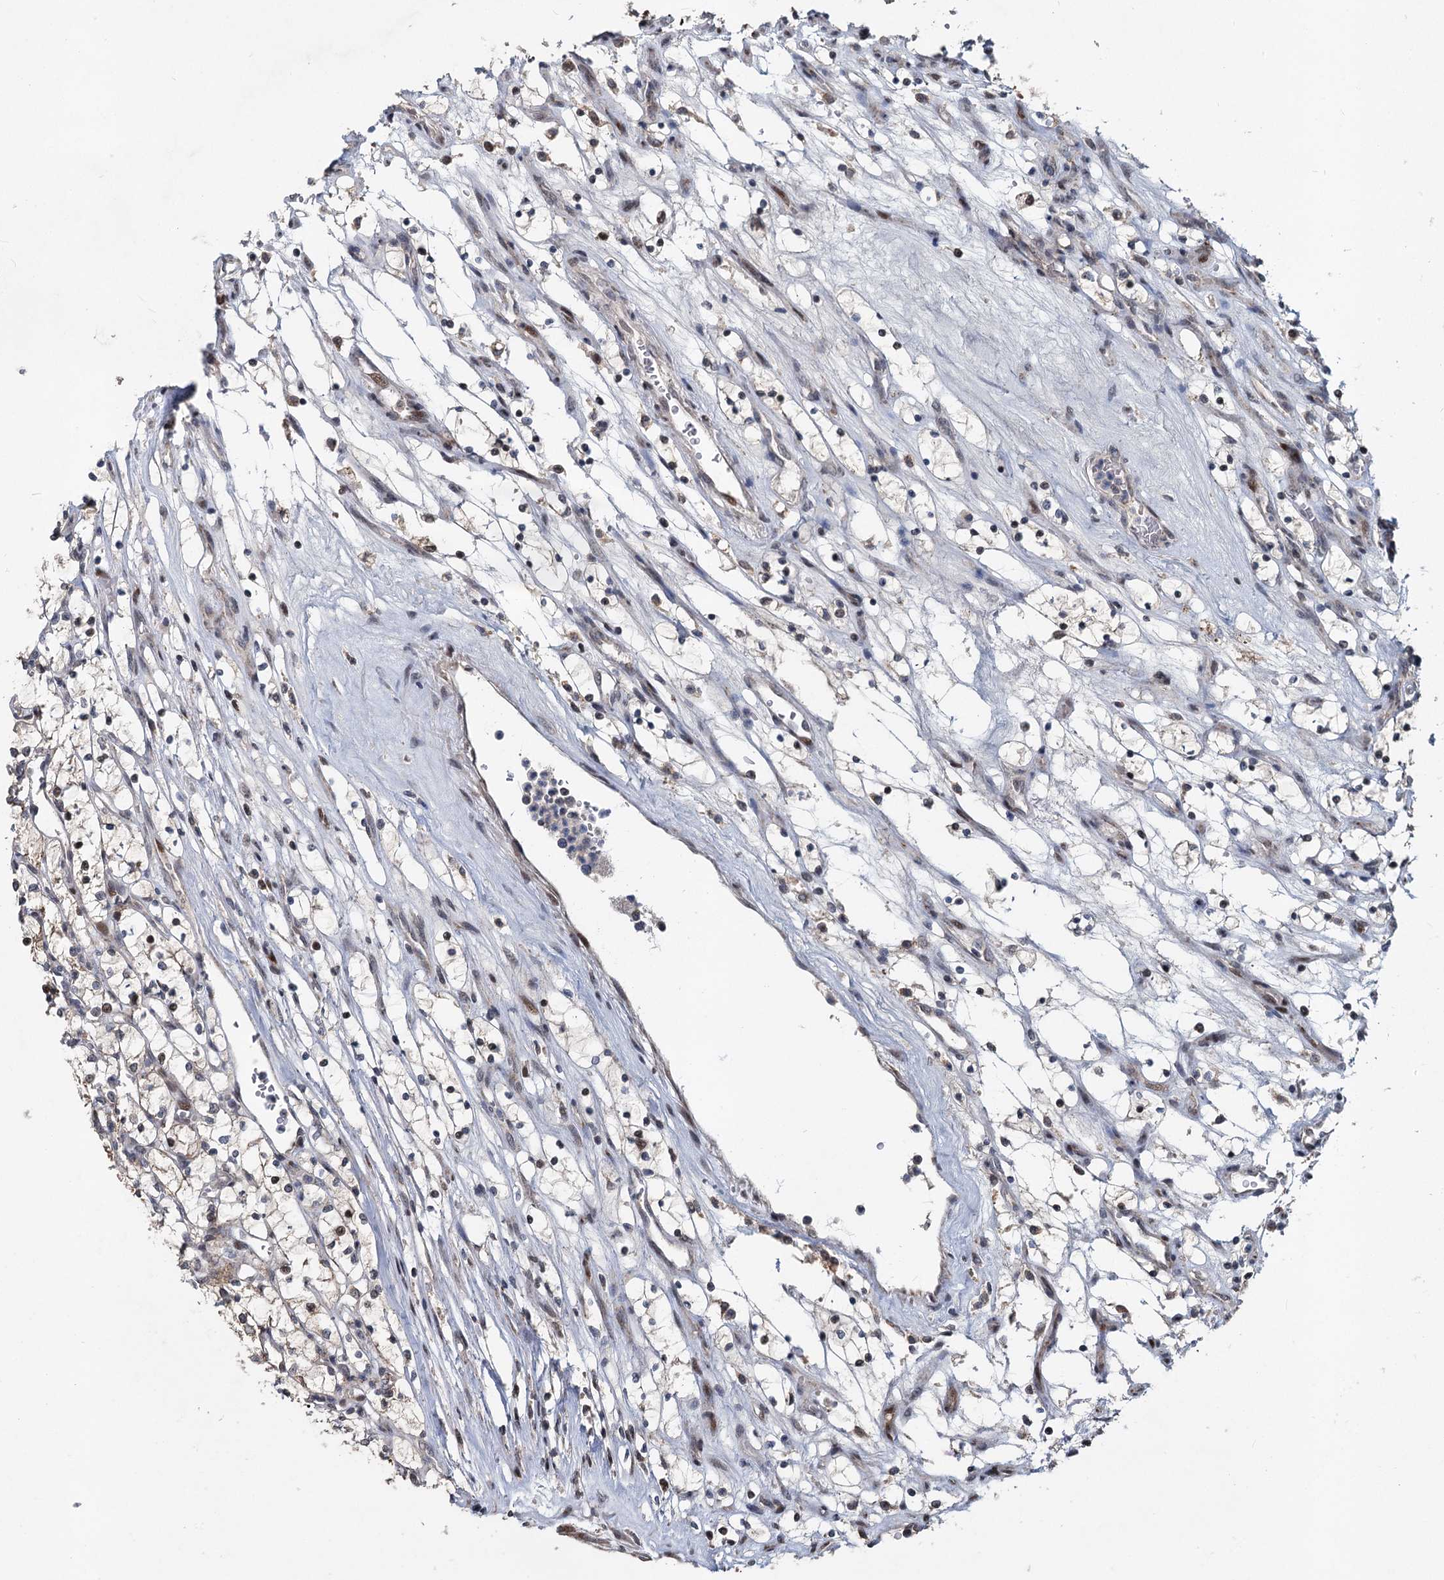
{"staining": {"intensity": "weak", "quantity": "<25%", "location": "cytoplasmic/membranous"}, "tissue": "renal cancer", "cell_type": "Tumor cells", "image_type": "cancer", "snomed": [{"axis": "morphology", "description": "Adenocarcinoma, NOS"}, {"axis": "topography", "description": "Kidney"}], "caption": "Immunohistochemistry (IHC) of adenocarcinoma (renal) demonstrates no expression in tumor cells. (Brightfield microscopy of DAB IHC at high magnification).", "gene": "RITA1", "patient": {"sex": "female", "age": 69}}